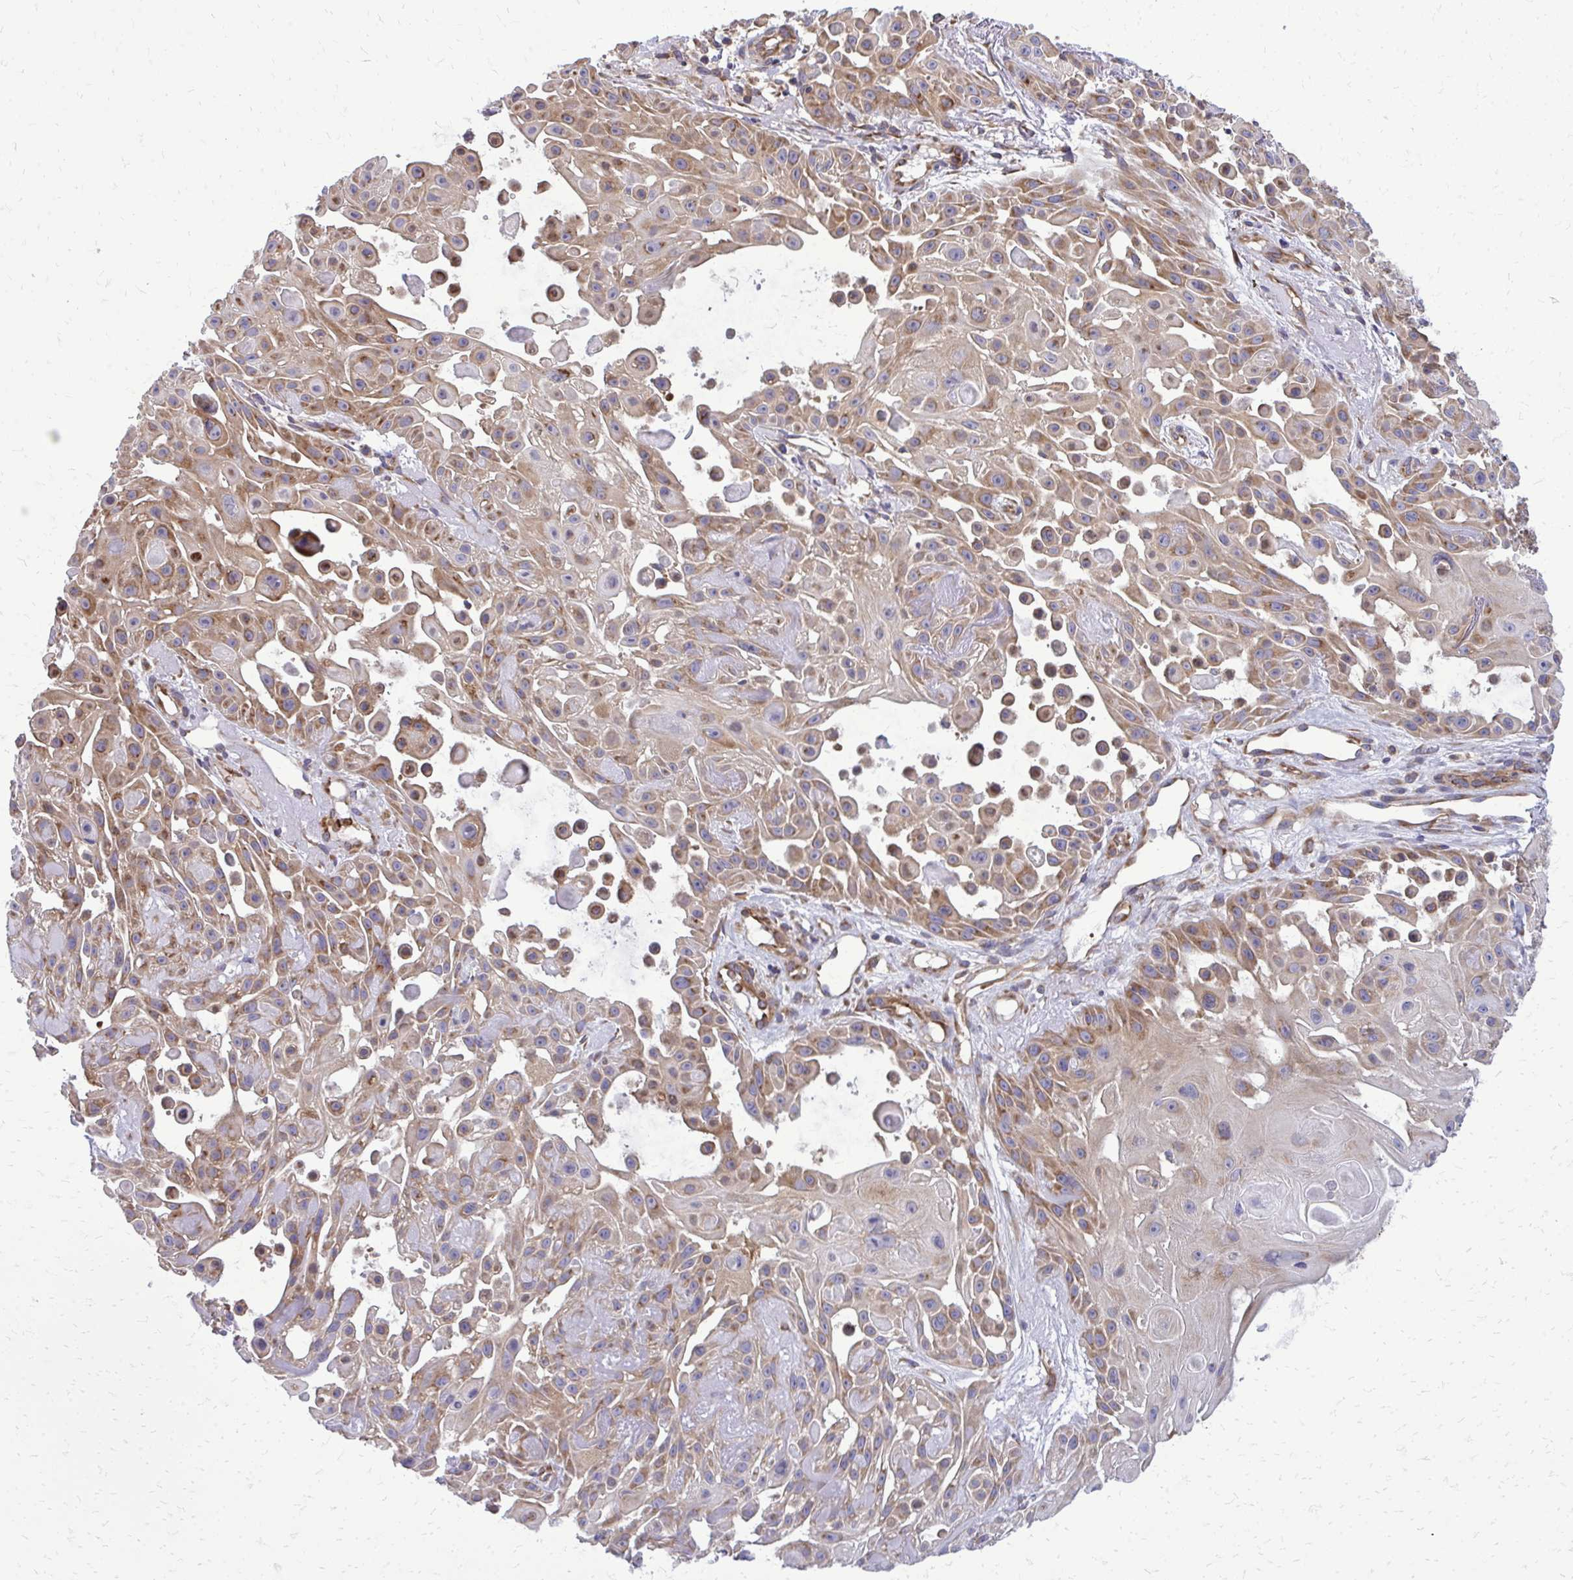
{"staining": {"intensity": "moderate", "quantity": ">75%", "location": "cytoplasmic/membranous"}, "tissue": "skin cancer", "cell_type": "Tumor cells", "image_type": "cancer", "snomed": [{"axis": "morphology", "description": "Squamous cell carcinoma, NOS"}, {"axis": "topography", "description": "Skin"}], "caption": "The micrograph reveals immunohistochemical staining of skin cancer (squamous cell carcinoma). There is moderate cytoplasmic/membranous staining is appreciated in approximately >75% of tumor cells.", "gene": "PDK4", "patient": {"sex": "male", "age": 91}}